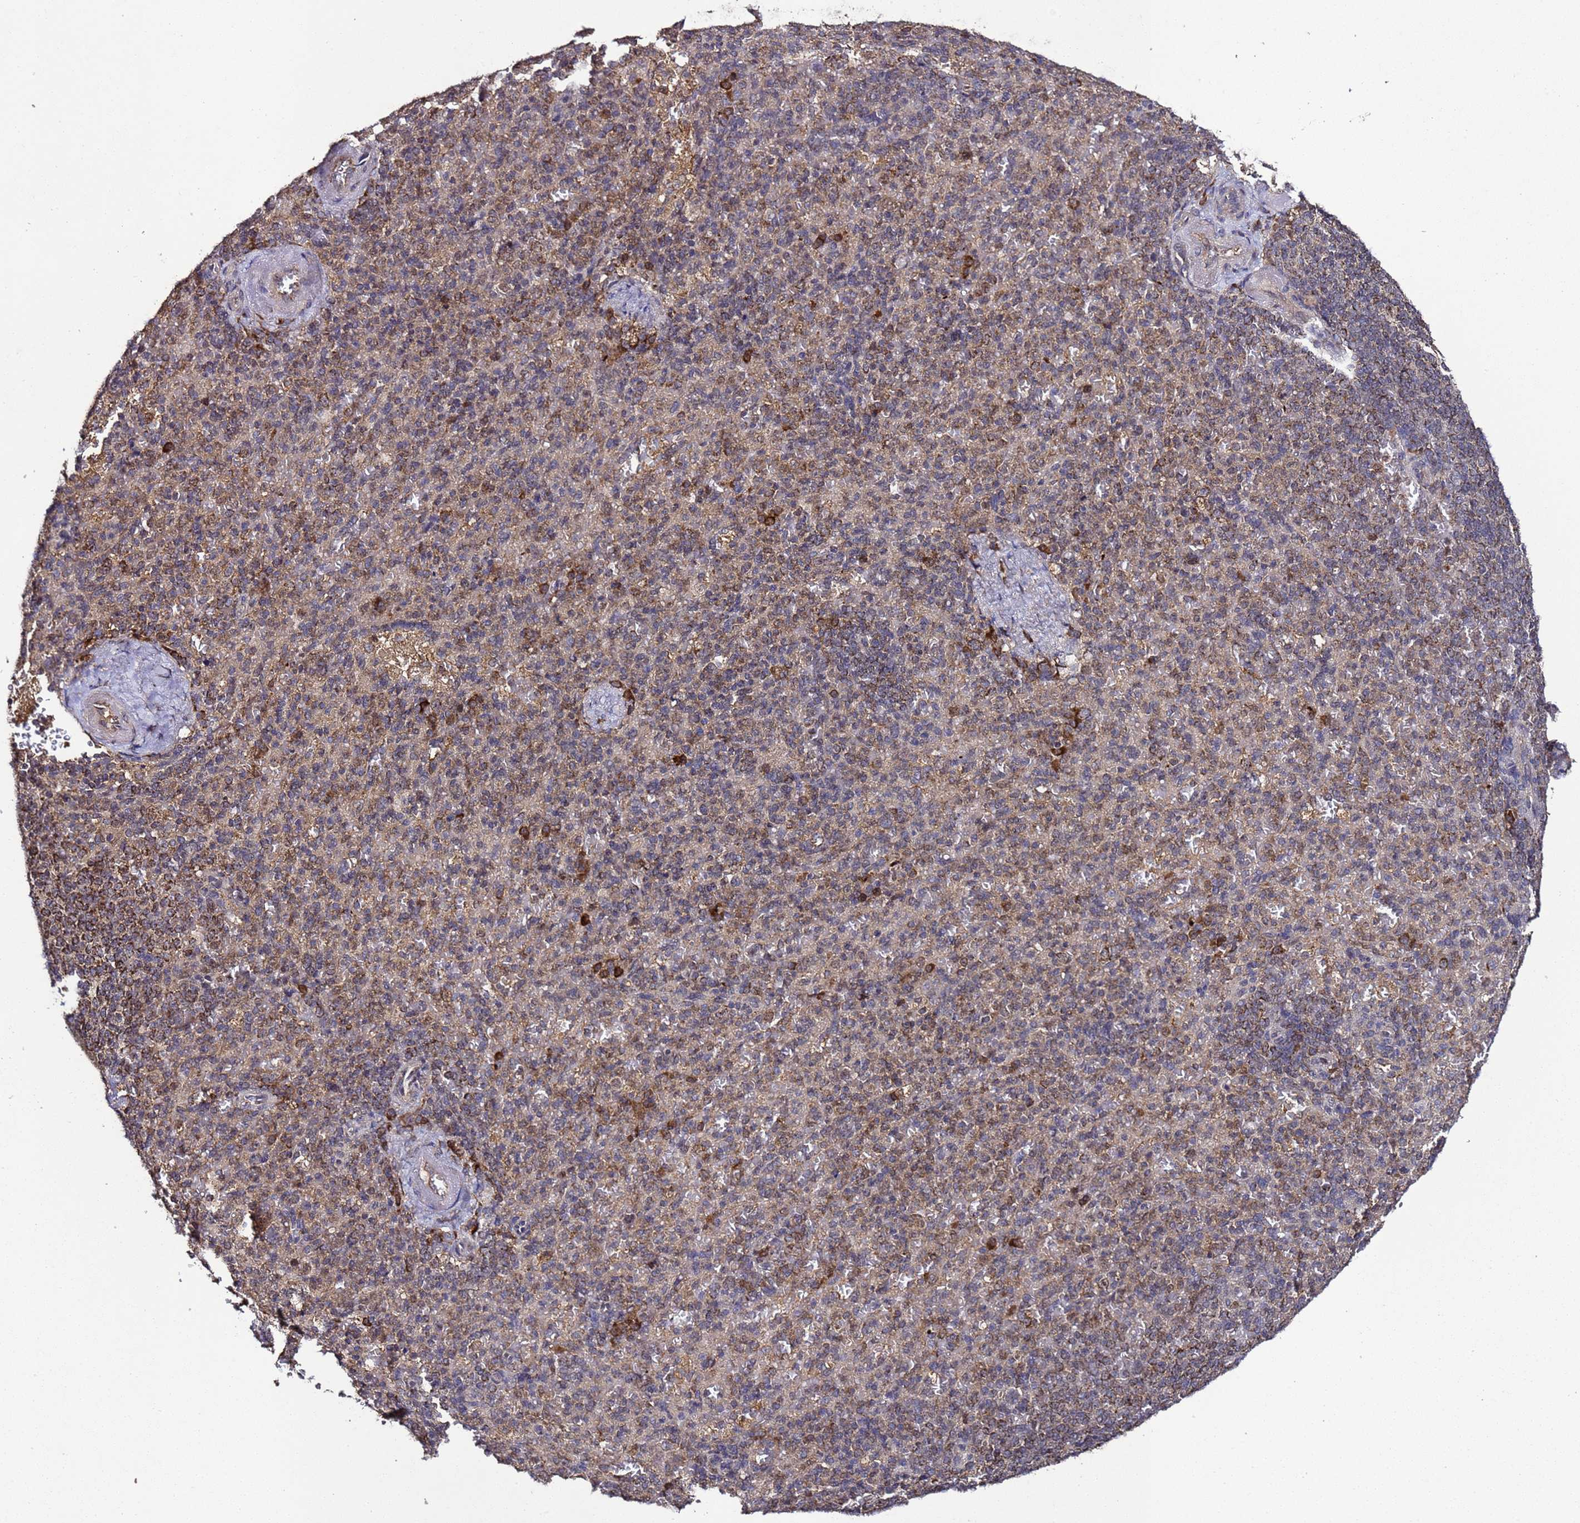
{"staining": {"intensity": "moderate", "quantity": "<25%", "location": "cytoplasmic/membranous"}, "tissue": "spleen", "cell_type": "Cells in red pulp", "image_type": "normal", "snomed": [{"axis": "morphology", "description": "Normal tissue, NOS"}, {"axis": "topography", "description": "Spleen"}], "caption": "A histopathology image of spleen stained for a protein demonstrates moderate cytoplasmic/membranous brown staining in cells in red pulp. The staining was performed using DAB, with brown indicating positive protein expression. Nuclei are stained blue with hematoxylin.", "gene": "HSPBAP1", "patient": {"sex": "female", "age": 74}}